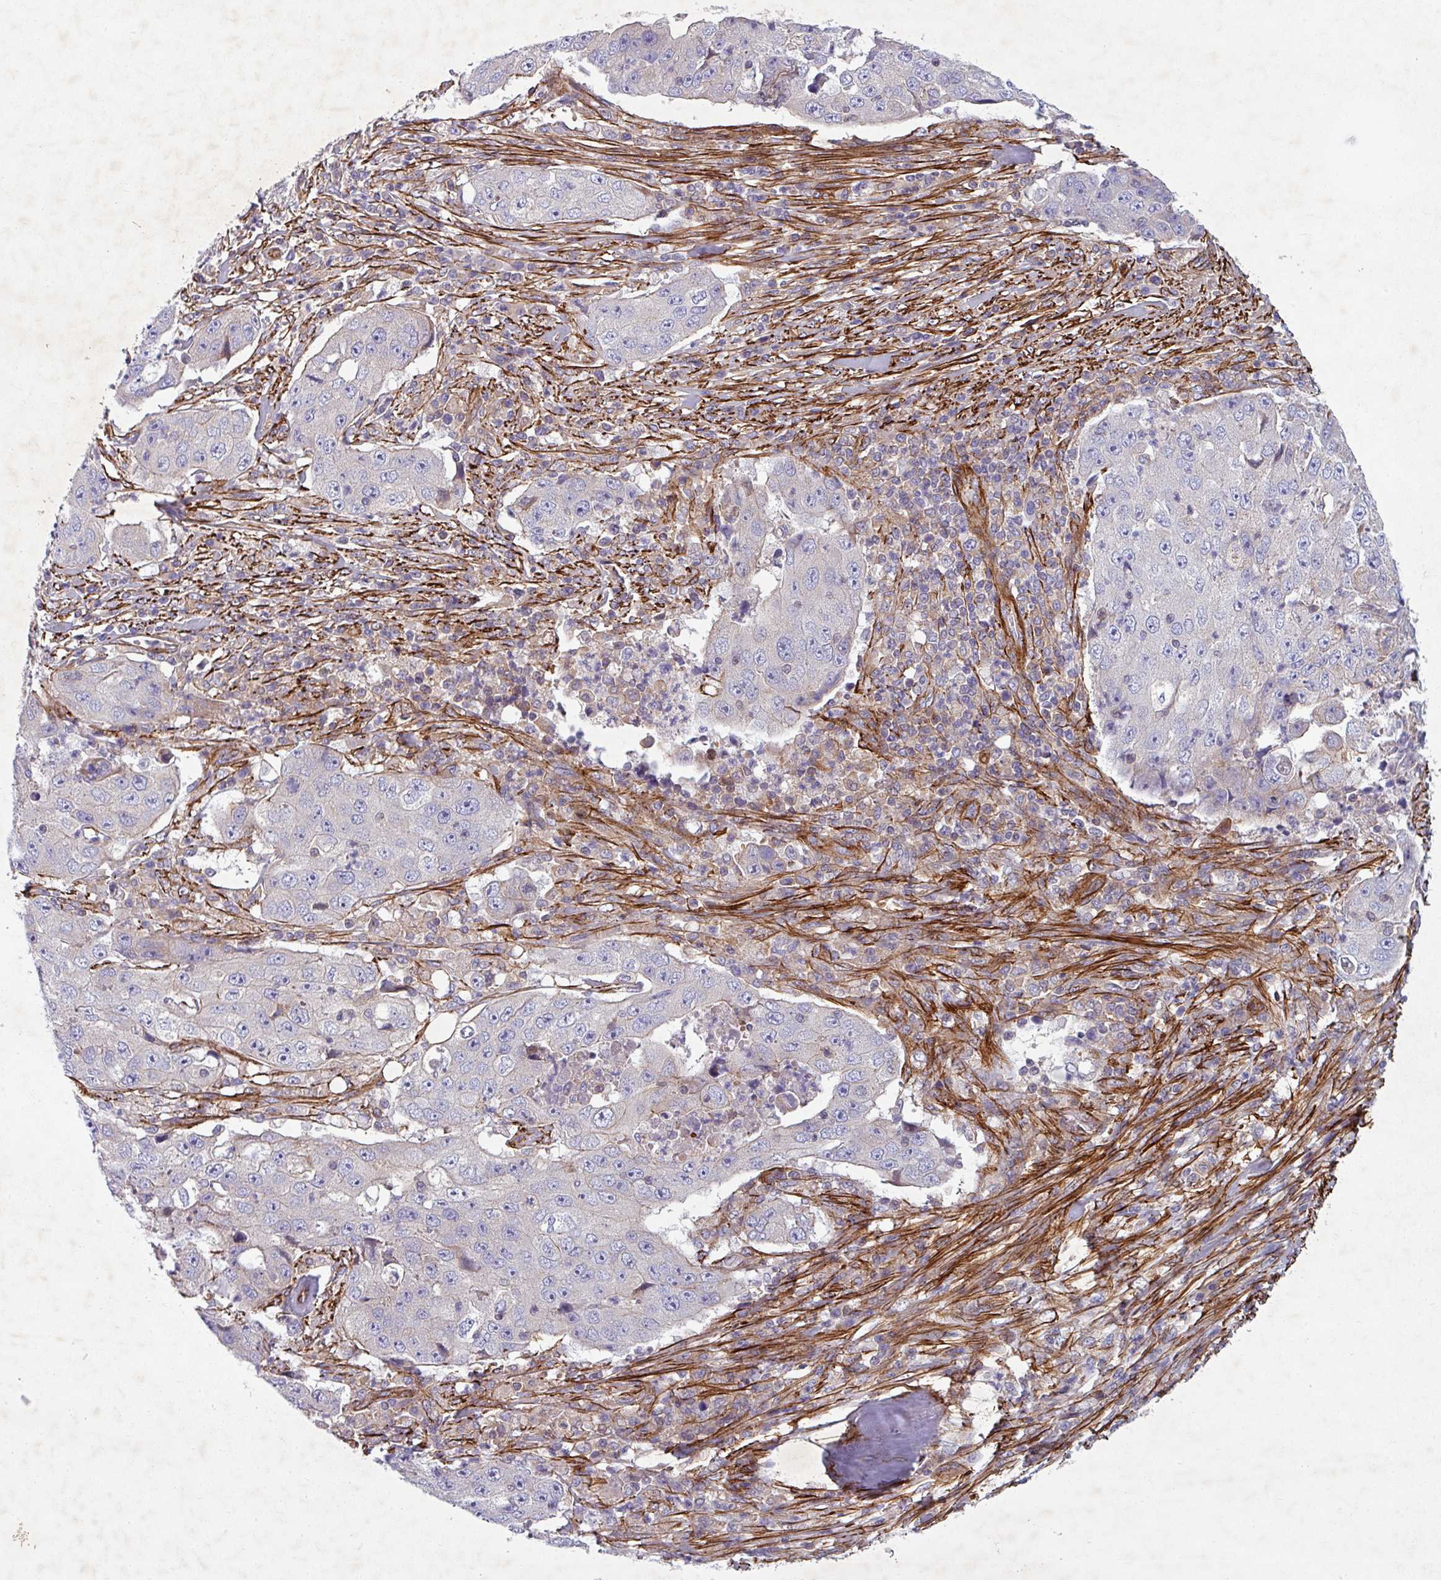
{"staining": {"intensity": "negative", "quantity": "none", "location": "none"}, "tissue": "lung cancer", "cell_type": "Tumor cells", "image_type": "cancer", "snomed": [{"axis": "morphology", "description": "Squamous cell carcinoma, NOS"}, {"axis": "topography", "description": "Lung"}], "caption": "An IHC photomicrograph of lung cancer is shown. There is no staining in tumor cells of lung cancer.", "gene": "ATP2C2", "patient": {"sex": "male", "age": 64}}